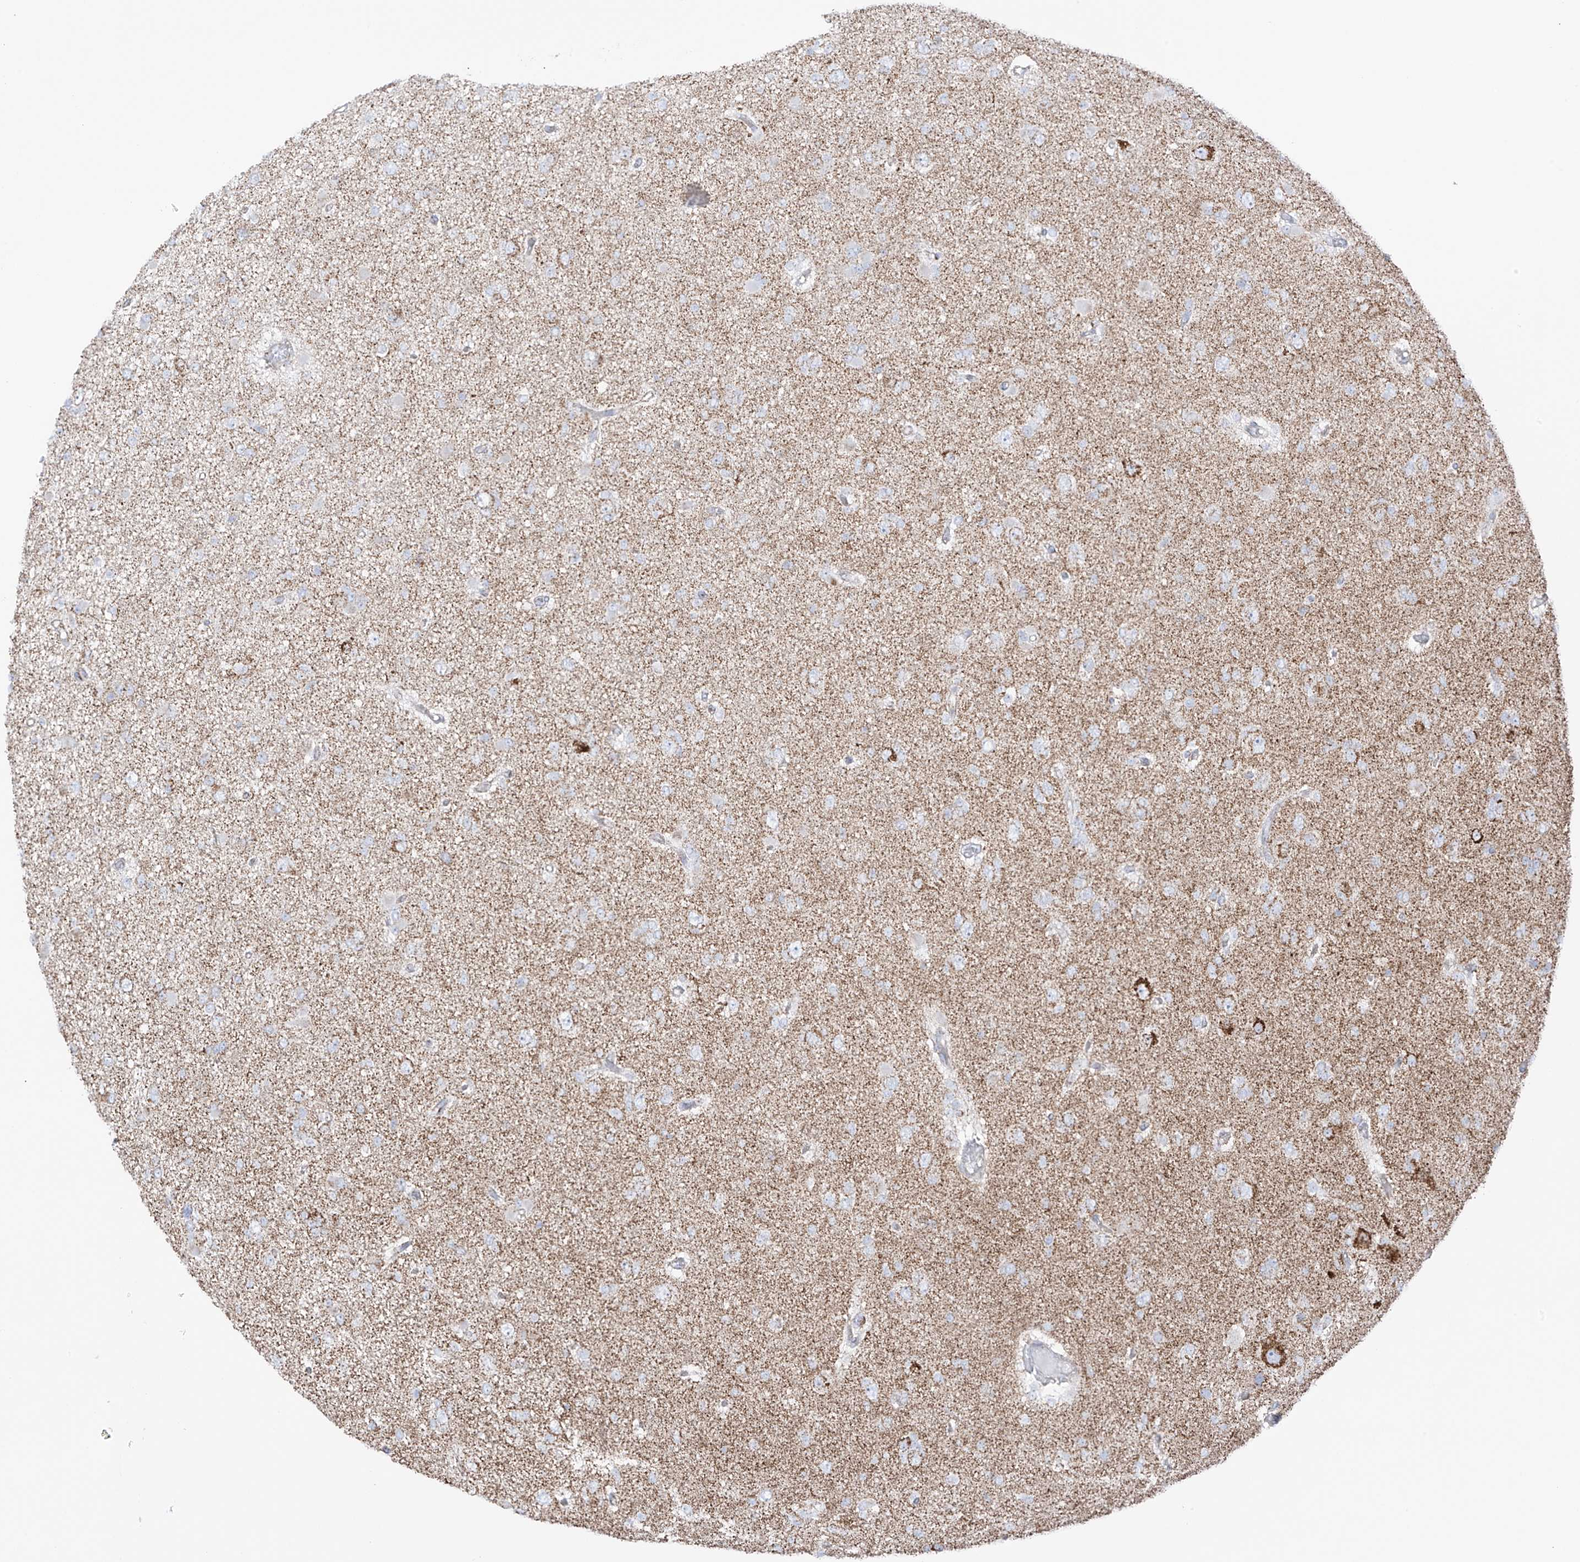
{"staining": {"intensity": "negative", "quantity": "none", "location": "none"}, "tissue": "glioma", "cell_type": "Tumor cells", "image_type": "cancer", "snomed": [{"axis": "morphology", "description": "Glioma, malignant, Low grade"}, {"axis": "topography", "description": "Brain"}], "caption": "The immunohistochemistry (IHC) micrograph has no significant expression in tumor cells of glioma tissue.", "gene": "XKR3", "patient": {"sex": "female", "age": 22}}